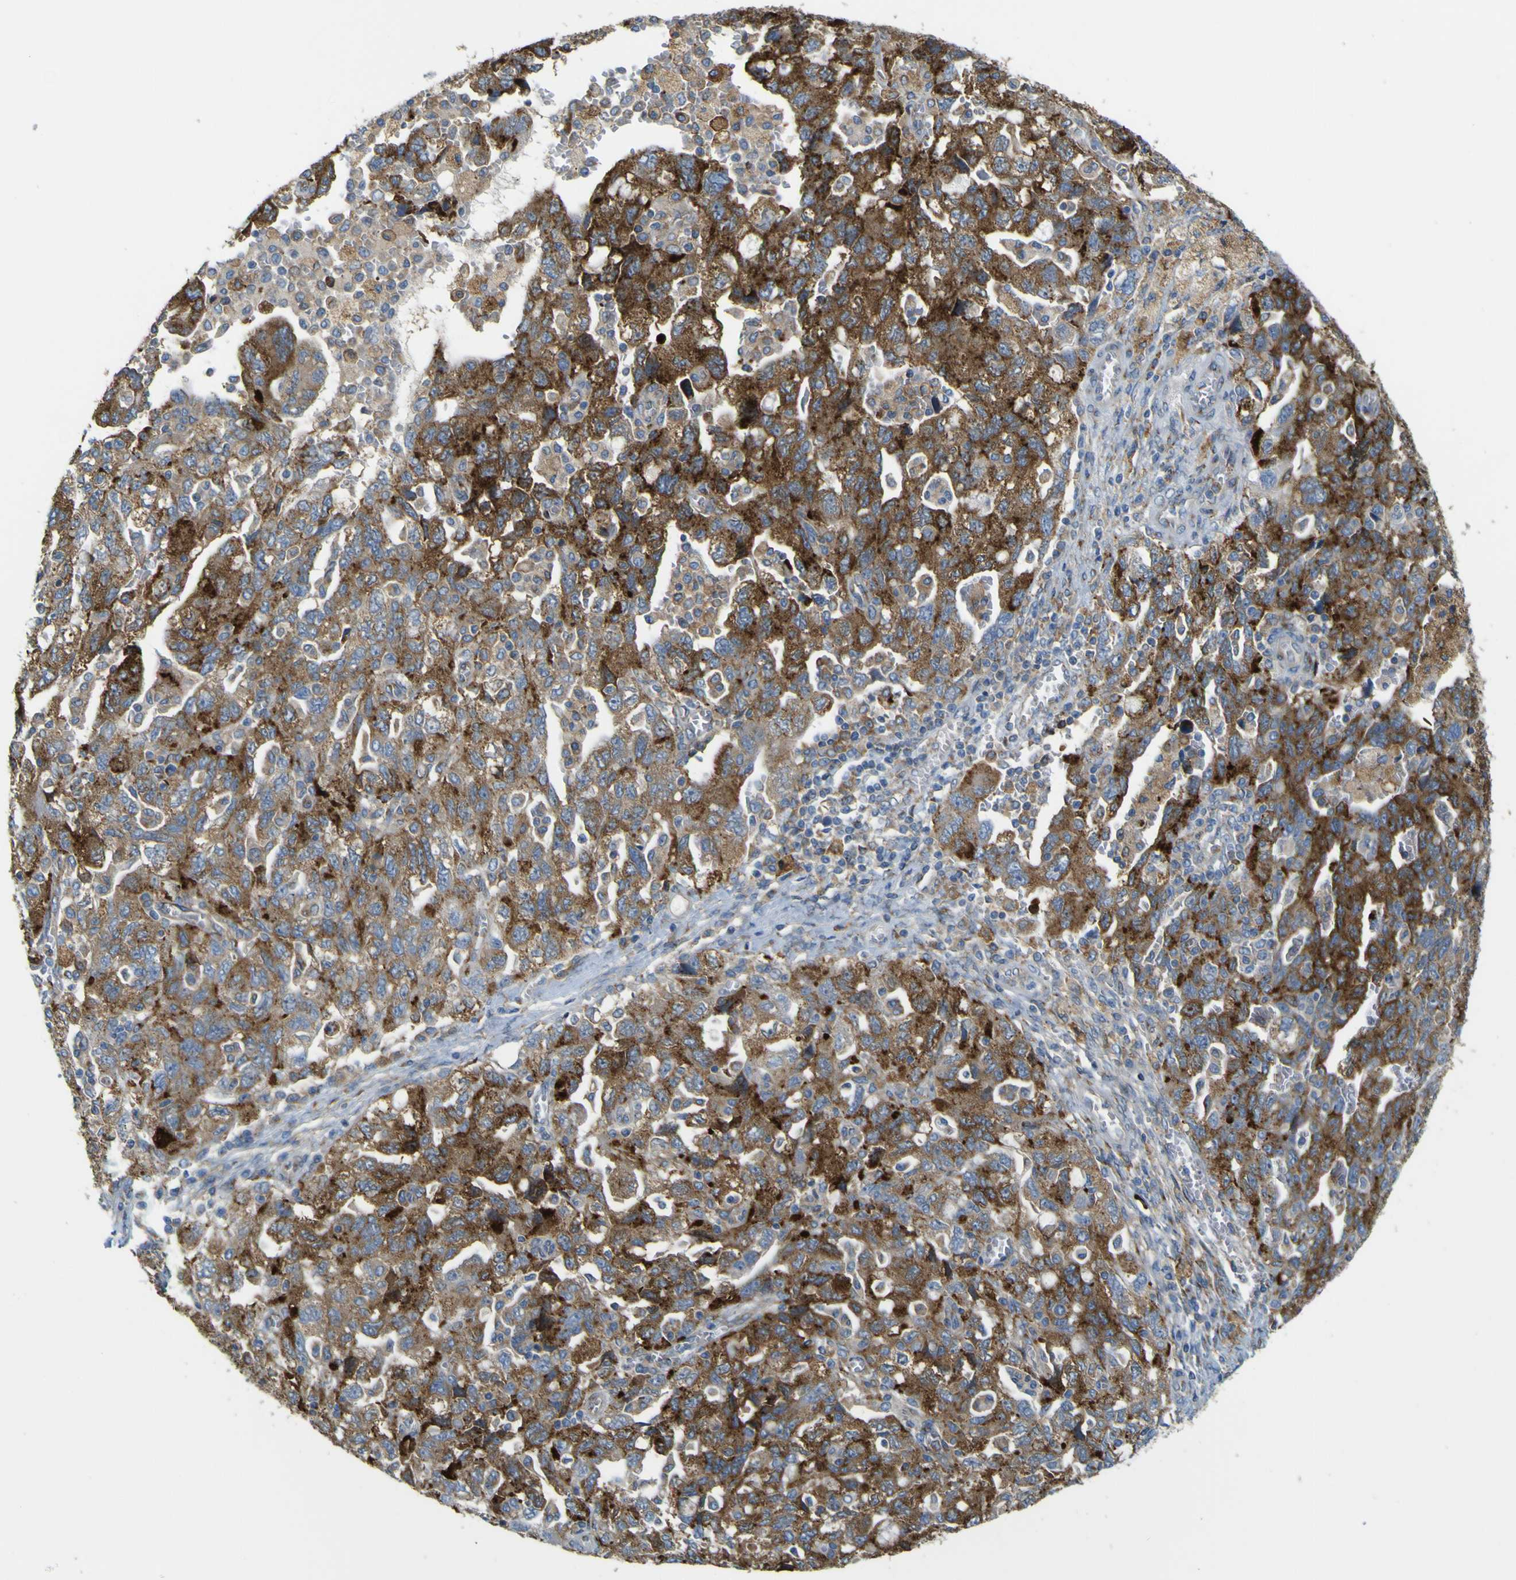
{"staining": {"intensity": "strong", "quantity": ">75%", "location": "cytoplasmic/membranous"}, "tissue": "ovarian cancer", "cell_type": "Tumor cells", "image_type": "cancer", "snomed": [{"axis": "morphology", "description": "Carcinoma, NOS"}, {"axis": "morphology", "description": "Cystadenocarcinoma, serous, NOS"}, {"axis": "topography", "description": "Ovary"}], "caption": "Human ovarian serous cystadenocarcinoma stained for a protein (brown) demonstrates strong cytoplasmic/membranous positive positivity in about >75% of tumor cells.", "gene": "IGF2R", "patient": {"sex": "female", "age": 69}}